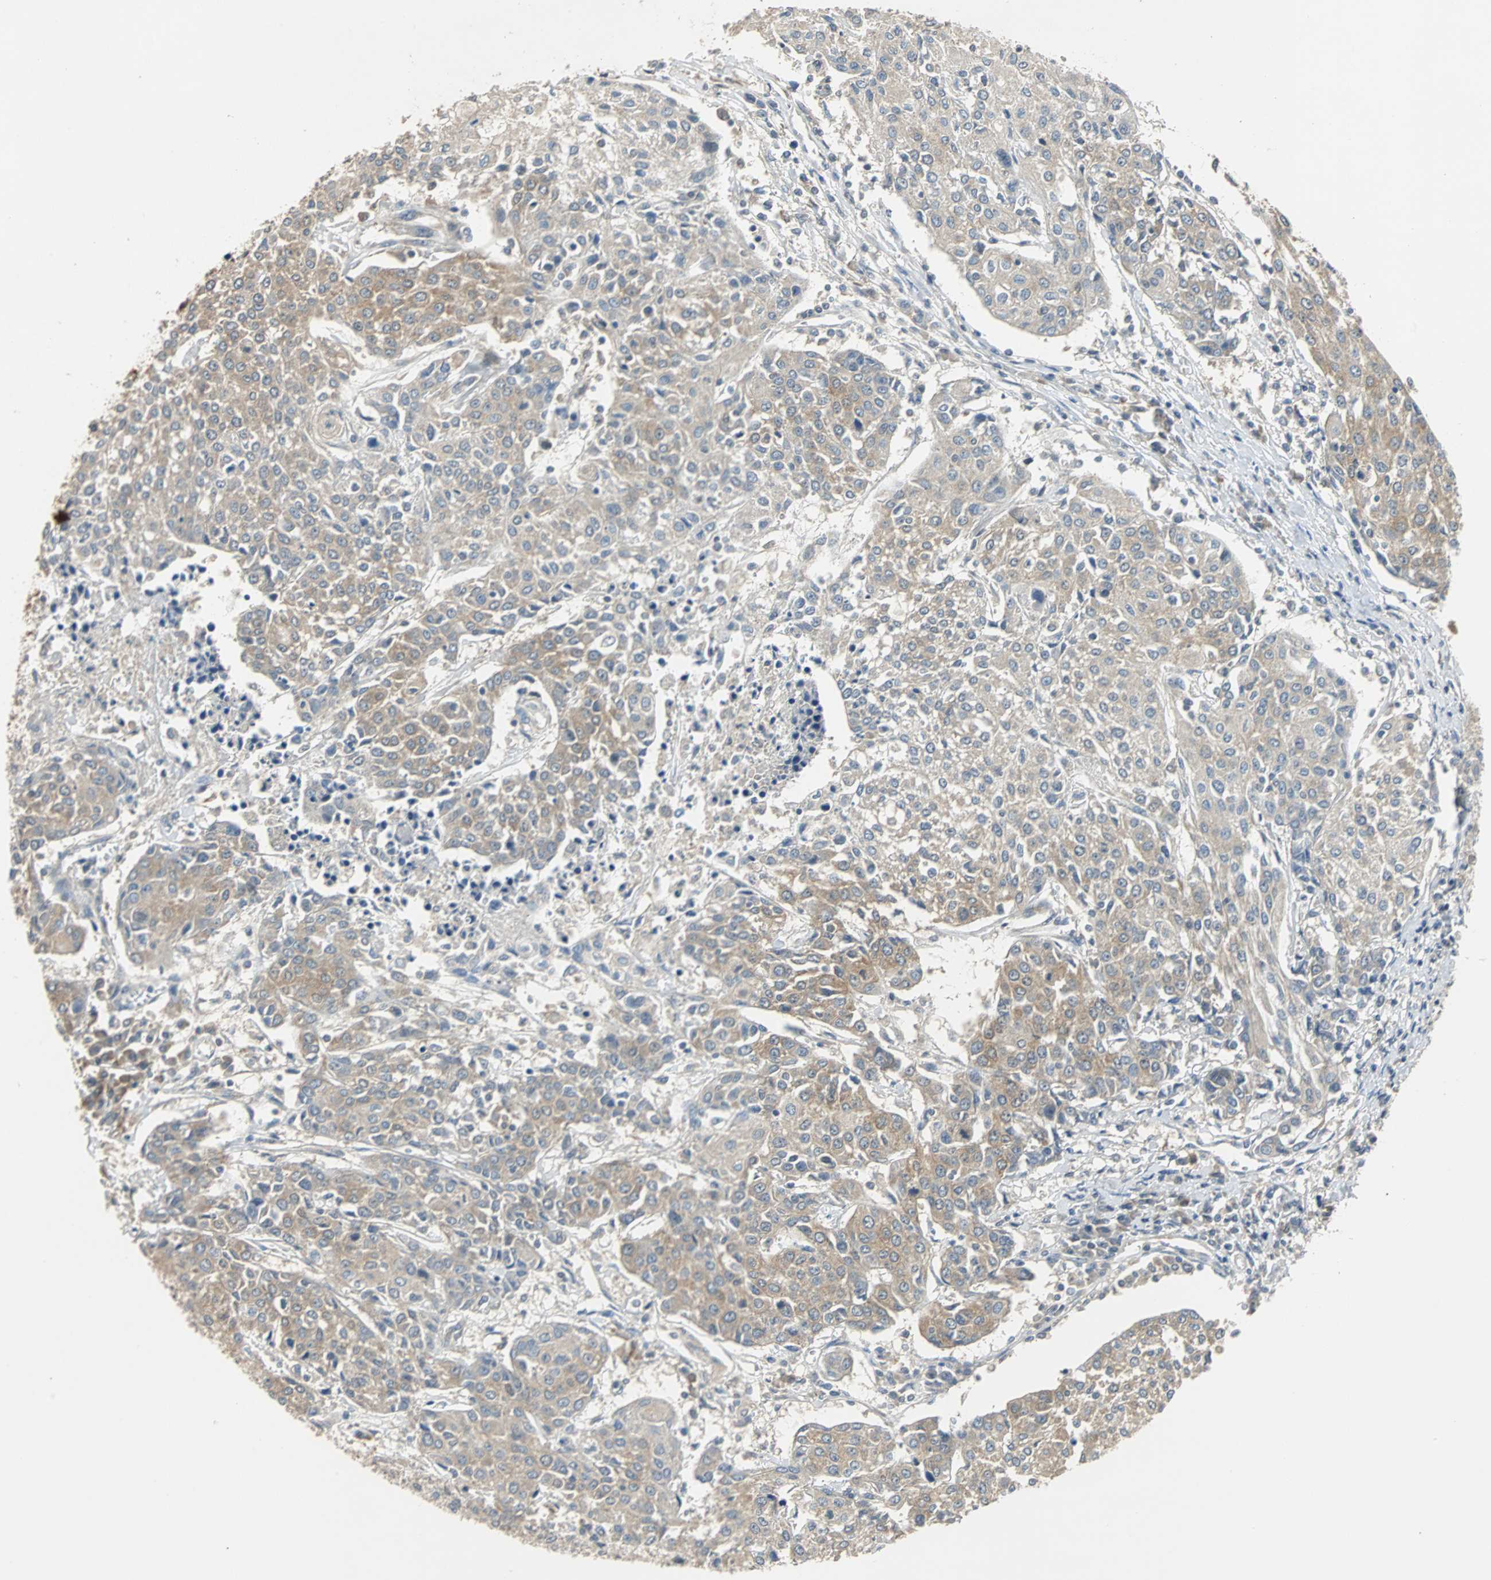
{"staining": {"intensity": "moderate", "quantity": "<25%", "location": "cytoplasmic/membranous"}, "tissue": "urothelial cancer", "cell_type": "Tumor cells", "image_type": "cancer", "snomed": [{"axis": "morphology", "description": "Urothelial carcinoma, High grade"}, {"axis": "topography", "description": "Urinary bladder"}], "caption": "DAB immunohistochemical staining of high-grade urothelial carcinoma reveals moderate cytoplasmic/membranous protein positivity in about <25% of tumor cells.", "gene": "ABHD2", "patient": {"sex": "female", "age": 85}}